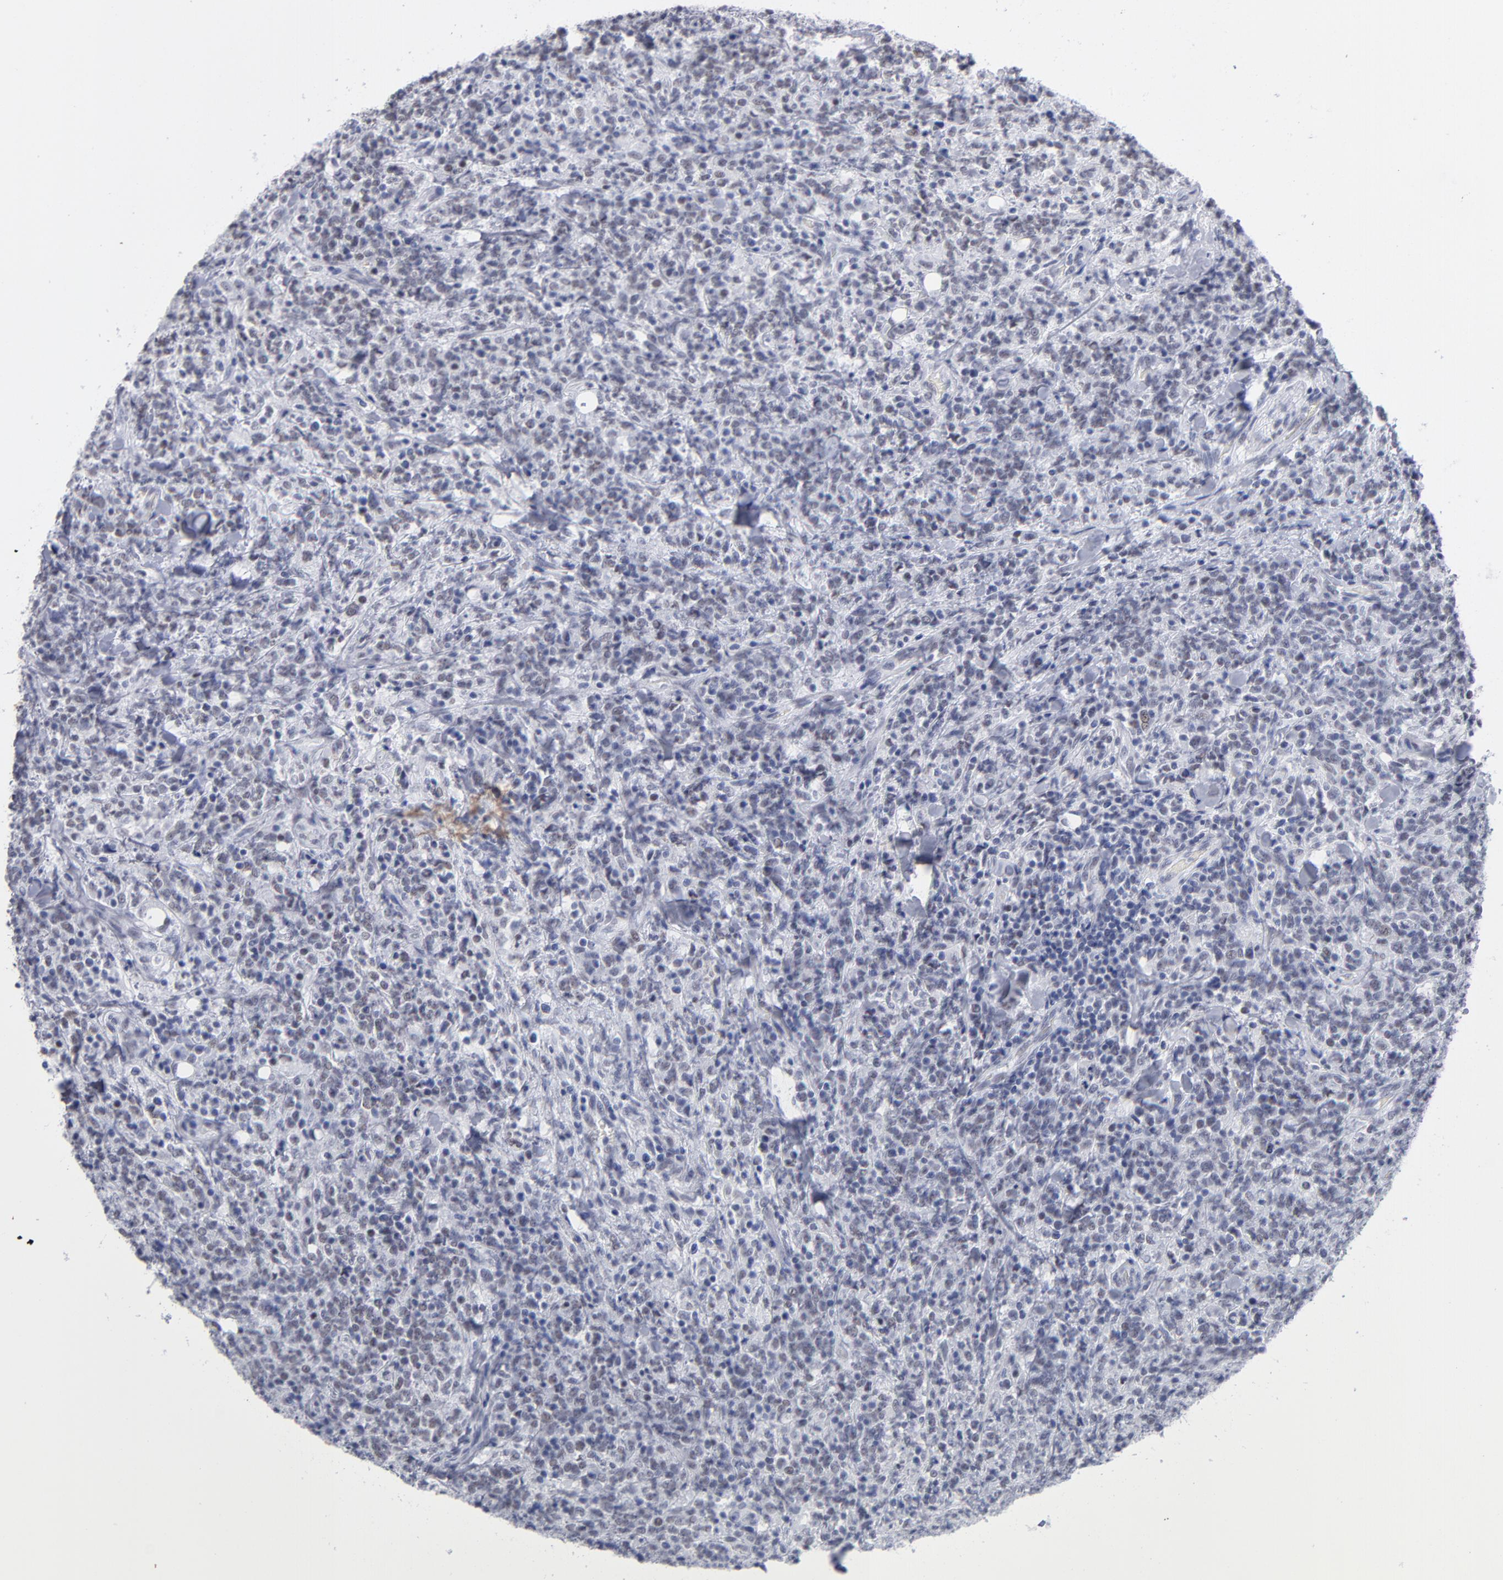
{"staining": {"intensity": "weak", "quantity": "<25%", "location": "nuclear"}, "tissue": "lymphoma", "cell_type": "Tumor cells", "image_type": "cancer", "snomed": [{"axis": "morphology", "description": "Malignant lymphoma, non-Hodgkin's type, High grade"}, {"axis": "topography", "description": "Soft tissue"}], "caption": "Malignant lymphoma, non-Hodgkin's type (high-grade) was stained to show a protein in brown. There is no significant positivity in tumor cells.", "gene": "SNRPB", "patient": {"sex": "male", "age": 18}}